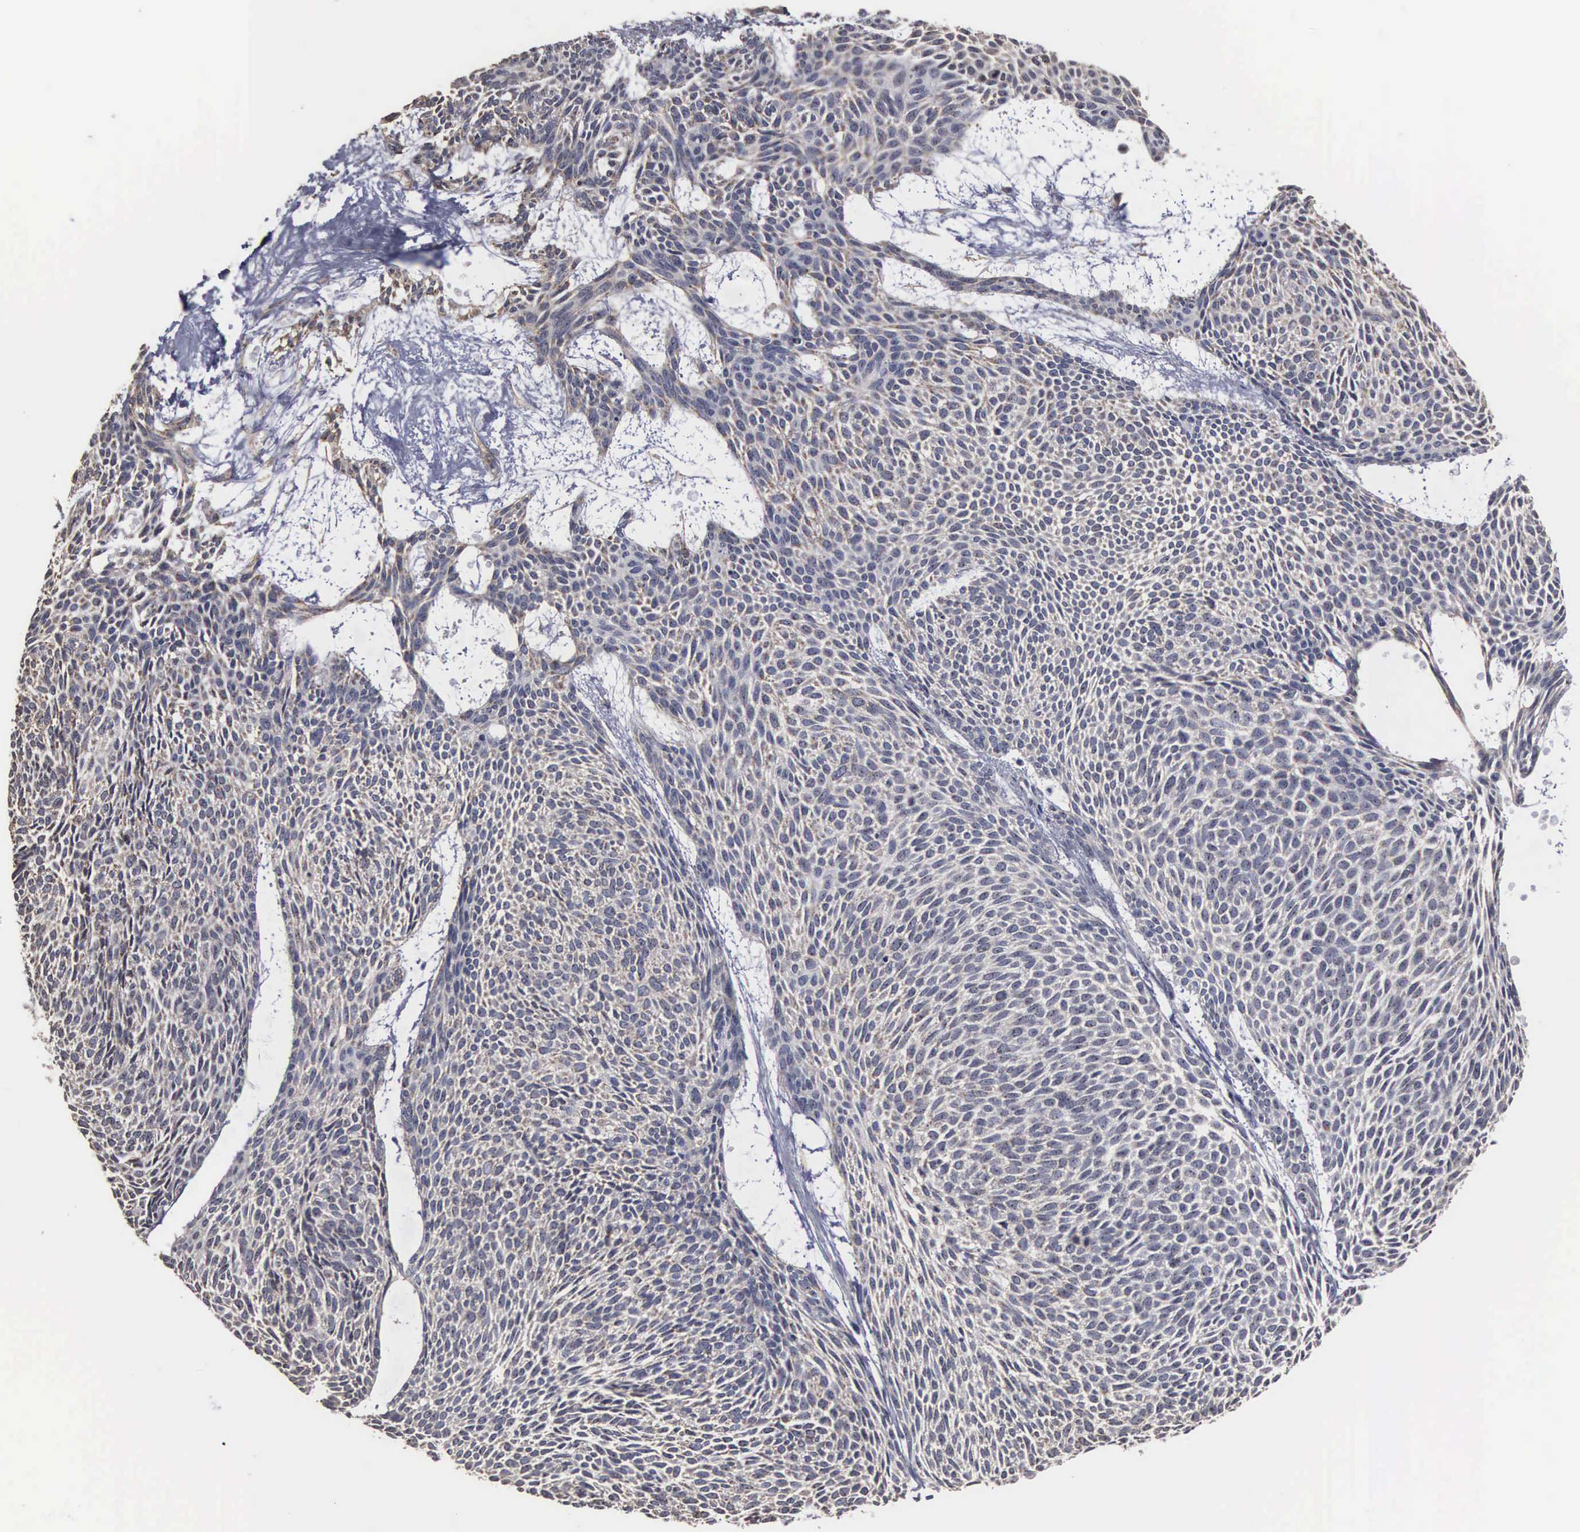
{"staining": {"intensity": "negative", "quantity": "none", "location": "none"}, "tissue": "skin cancer", "cell_type": "Tumor cells", "image_type": "cancer", "snomed": [{"axis": "morphology", "description": "Basal cell carcinoma"}, {"axis": "topography", "description": "Skin"}], "caption": "There is no significant expression in tumor cells of basal cell carcinoma (skin).", "gene": "NGDN", "patient": {"sex": "male", "age": 84}}